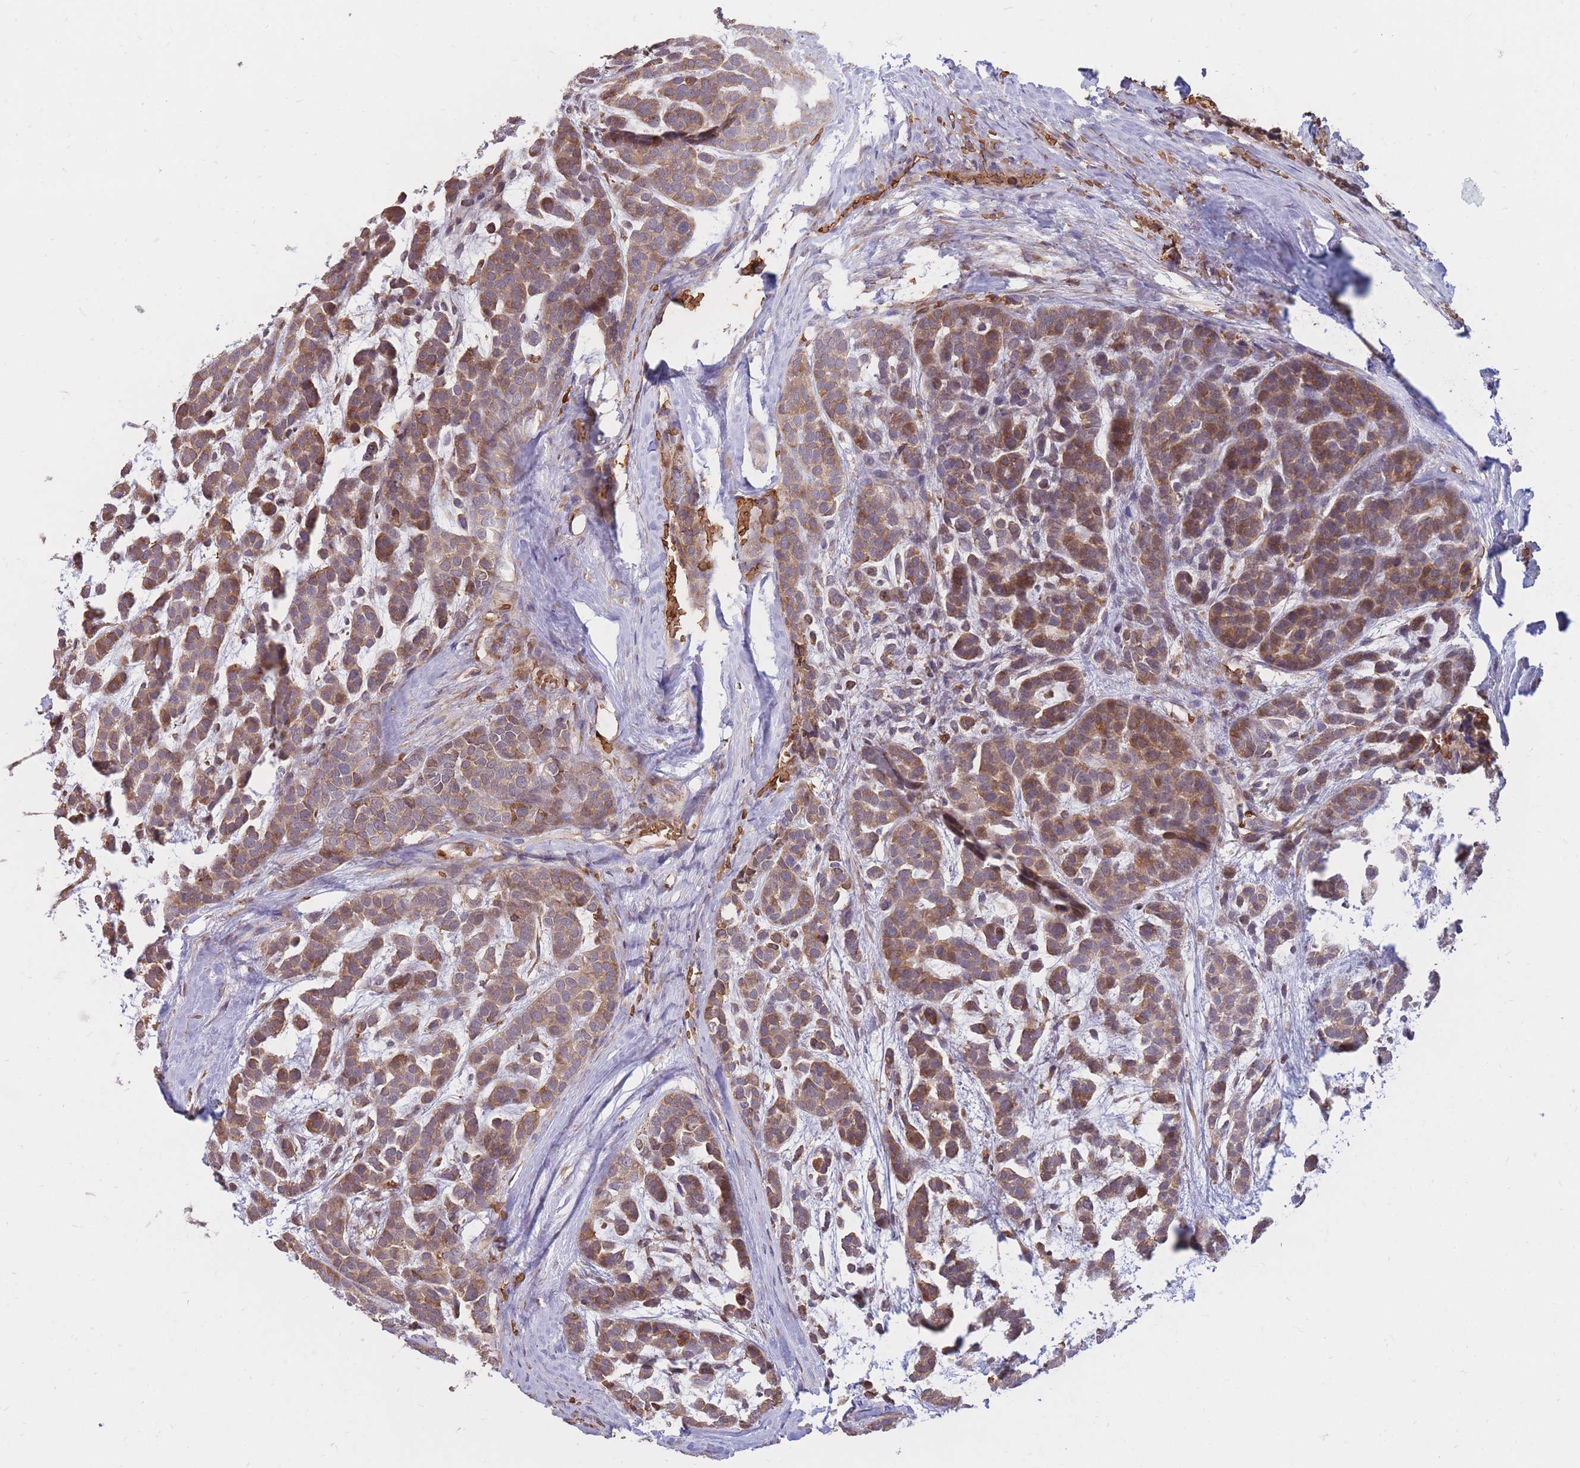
{"staining": {"intensity": "moderate", "quantity": ">75%", "location": "cytoplasmic/membranous"}, "tissue": "head and neck cancer", "cell_type": "Tumor cells", "image_type": "cancer", "snomed": [{"axis": "morphology", "description": "Adenocarcinoma, NOS"}, {"axis": "morphology", "description": "Adenoma, NOS"}, {"axis": "topography", "description": "Head-Neck"}], "caption": "About >75% of tumor cells in human head and neck adenocarcinoma demonstrate moderate cytoplasmic/membranous protein expression as visualized by brown immunohistochemical staining.", "gene": "ATP10D", "patient": {"sex": "female", "age": 55}}